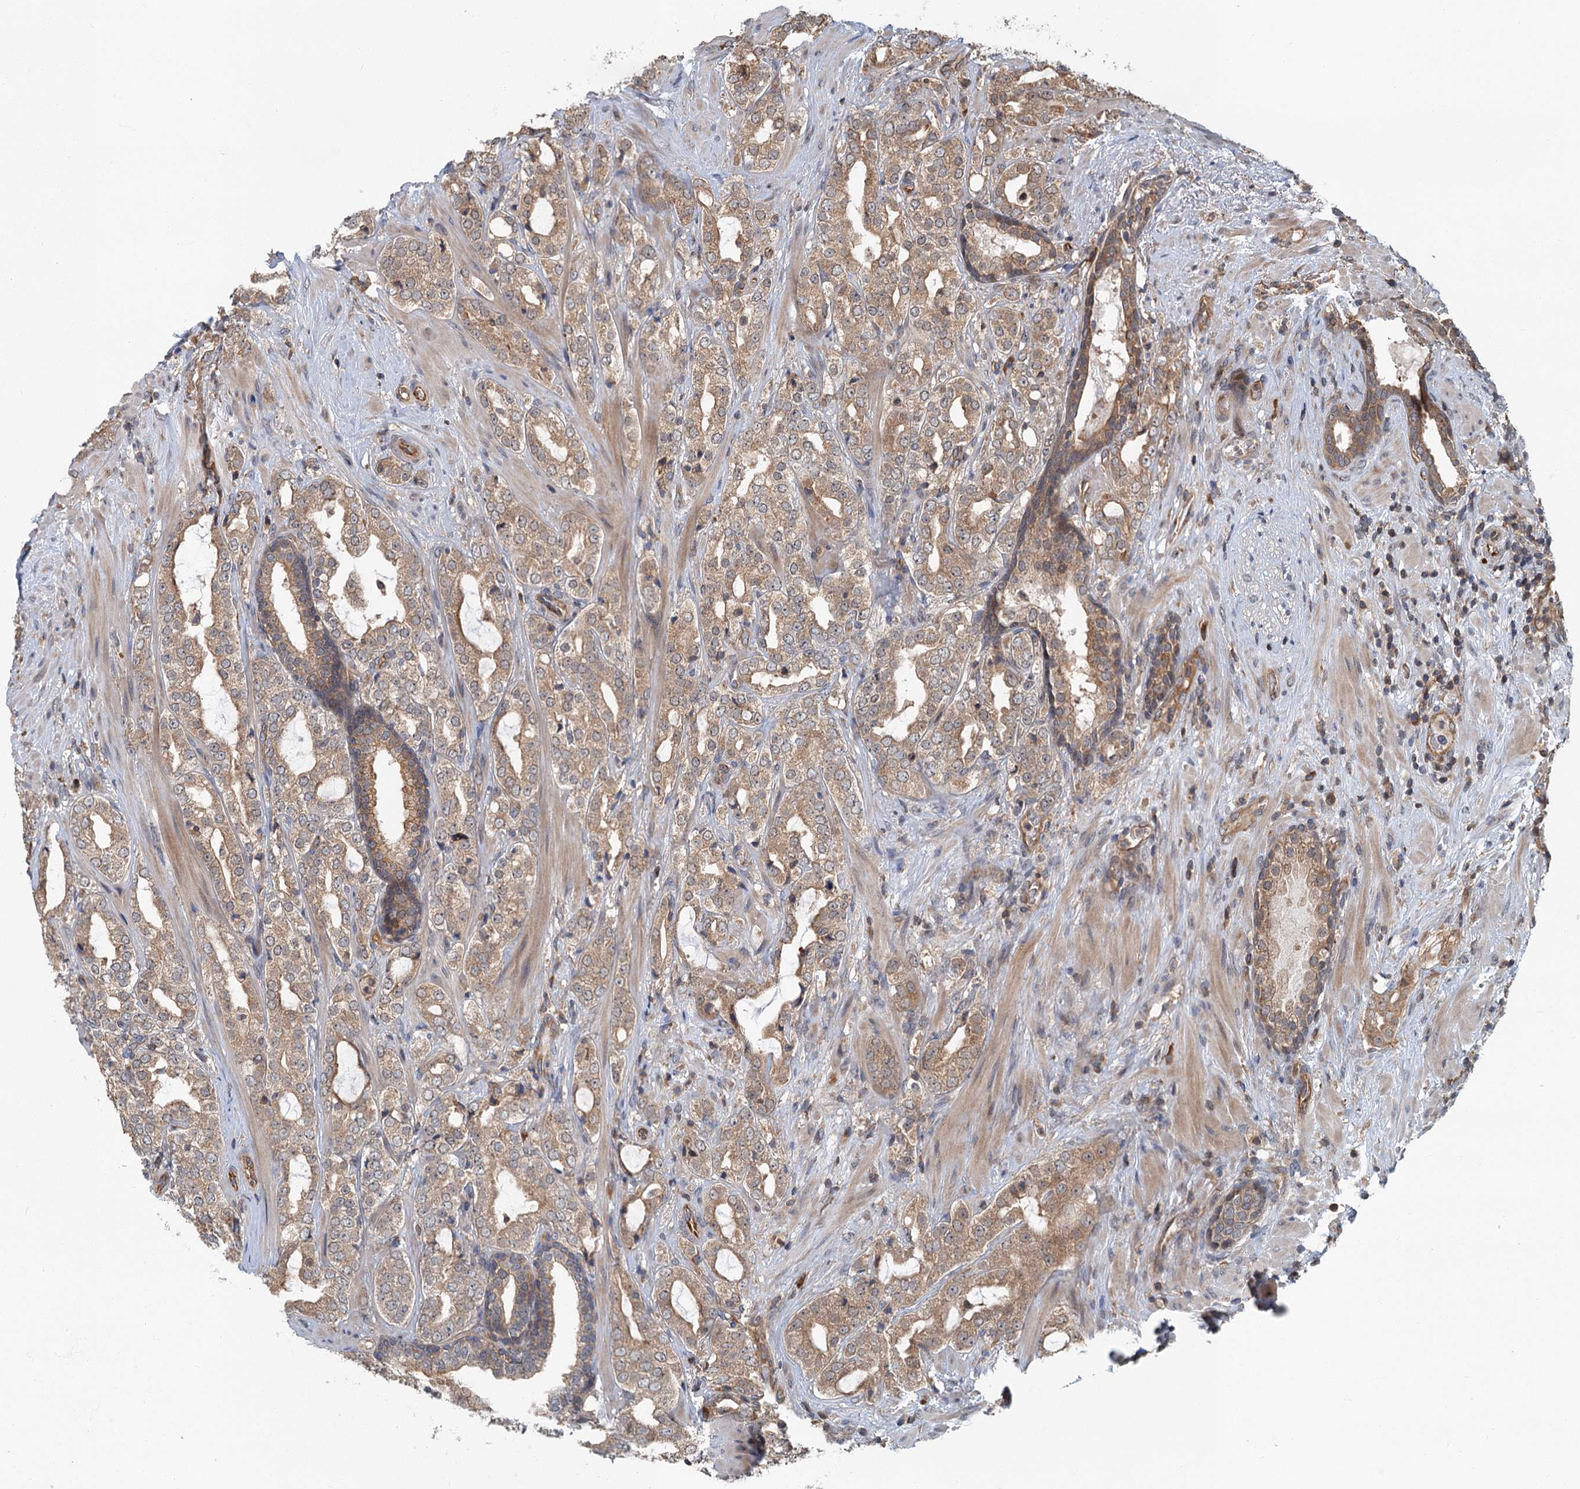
{"staining": {"intensity": "moderate", "quantity": ">75%", "location": "cytoplasmic/membranous"}, "tissue": "prostate cancer", "cell_type": "Tumor cells", "image_type": "cancer", "snomed": [{"axis": "morphology", "description": "Adenocarcinoma, High grade"}, {"axis": "topography", "description": "Prostate"}], "caption": "Protein staining exhibits moderate cytoplasmic/membranous staining in about >75% of tumor cells in prostate cancer (adenocarcinoma (high-grade)).", "gene": "ZNF527", "patient": {"sex": "male", "age": 64}}